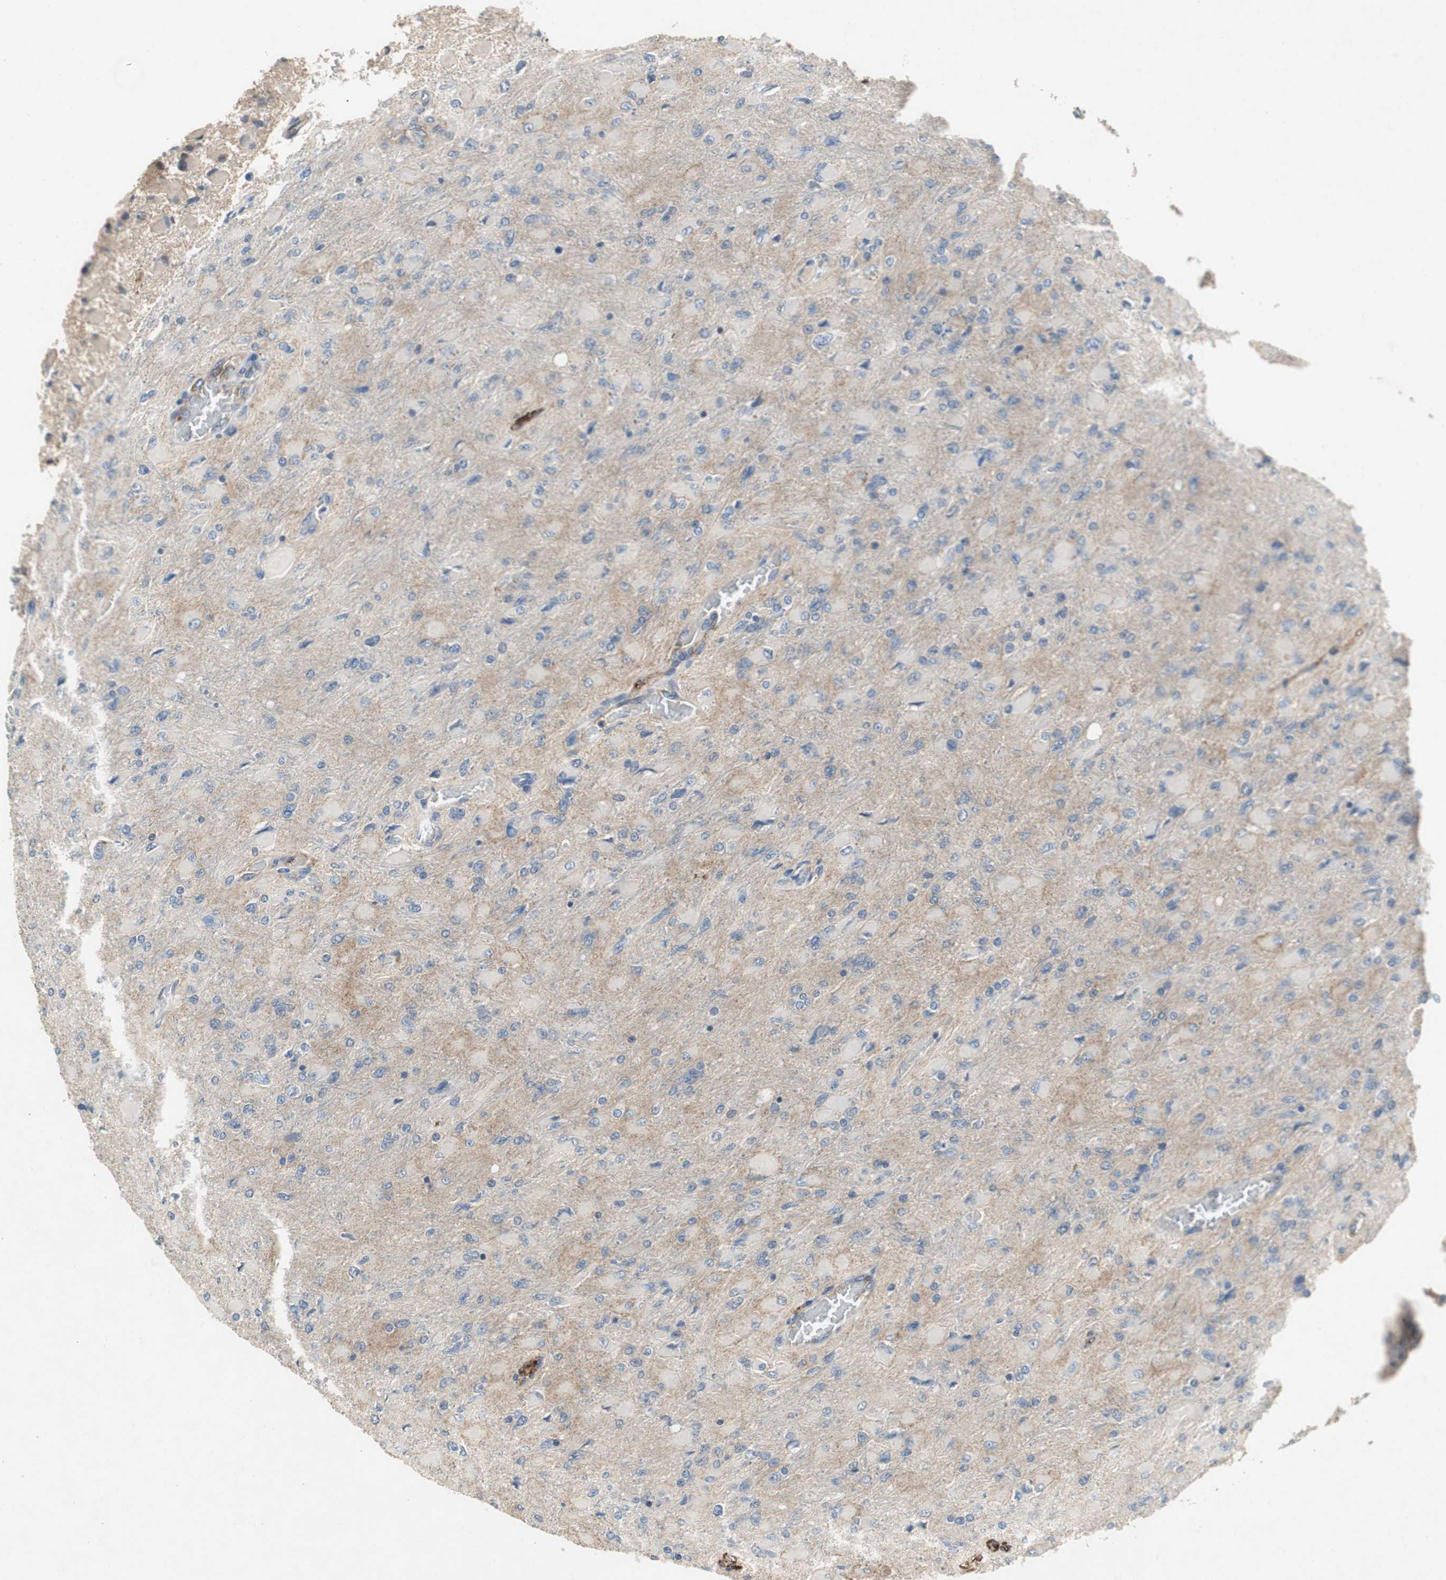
{"staining": {"intensity": "negative", "quantity": "none", "location": "none"}, "tissue": "glioma", "cell_type": "Tumor cells", "image_type": "cancer", "snomed": [{"axis": "morphology", "description": "Glioma, malignant, High grade"}, {"axis": "topography", "description": "Cerebral cortex"}], "caption": "Glioma was stained to show a protein in brown. There is no significant positivity in tumor cells.", "gene": "ALPL", "patient": {"sex": "female", "age": 36}}